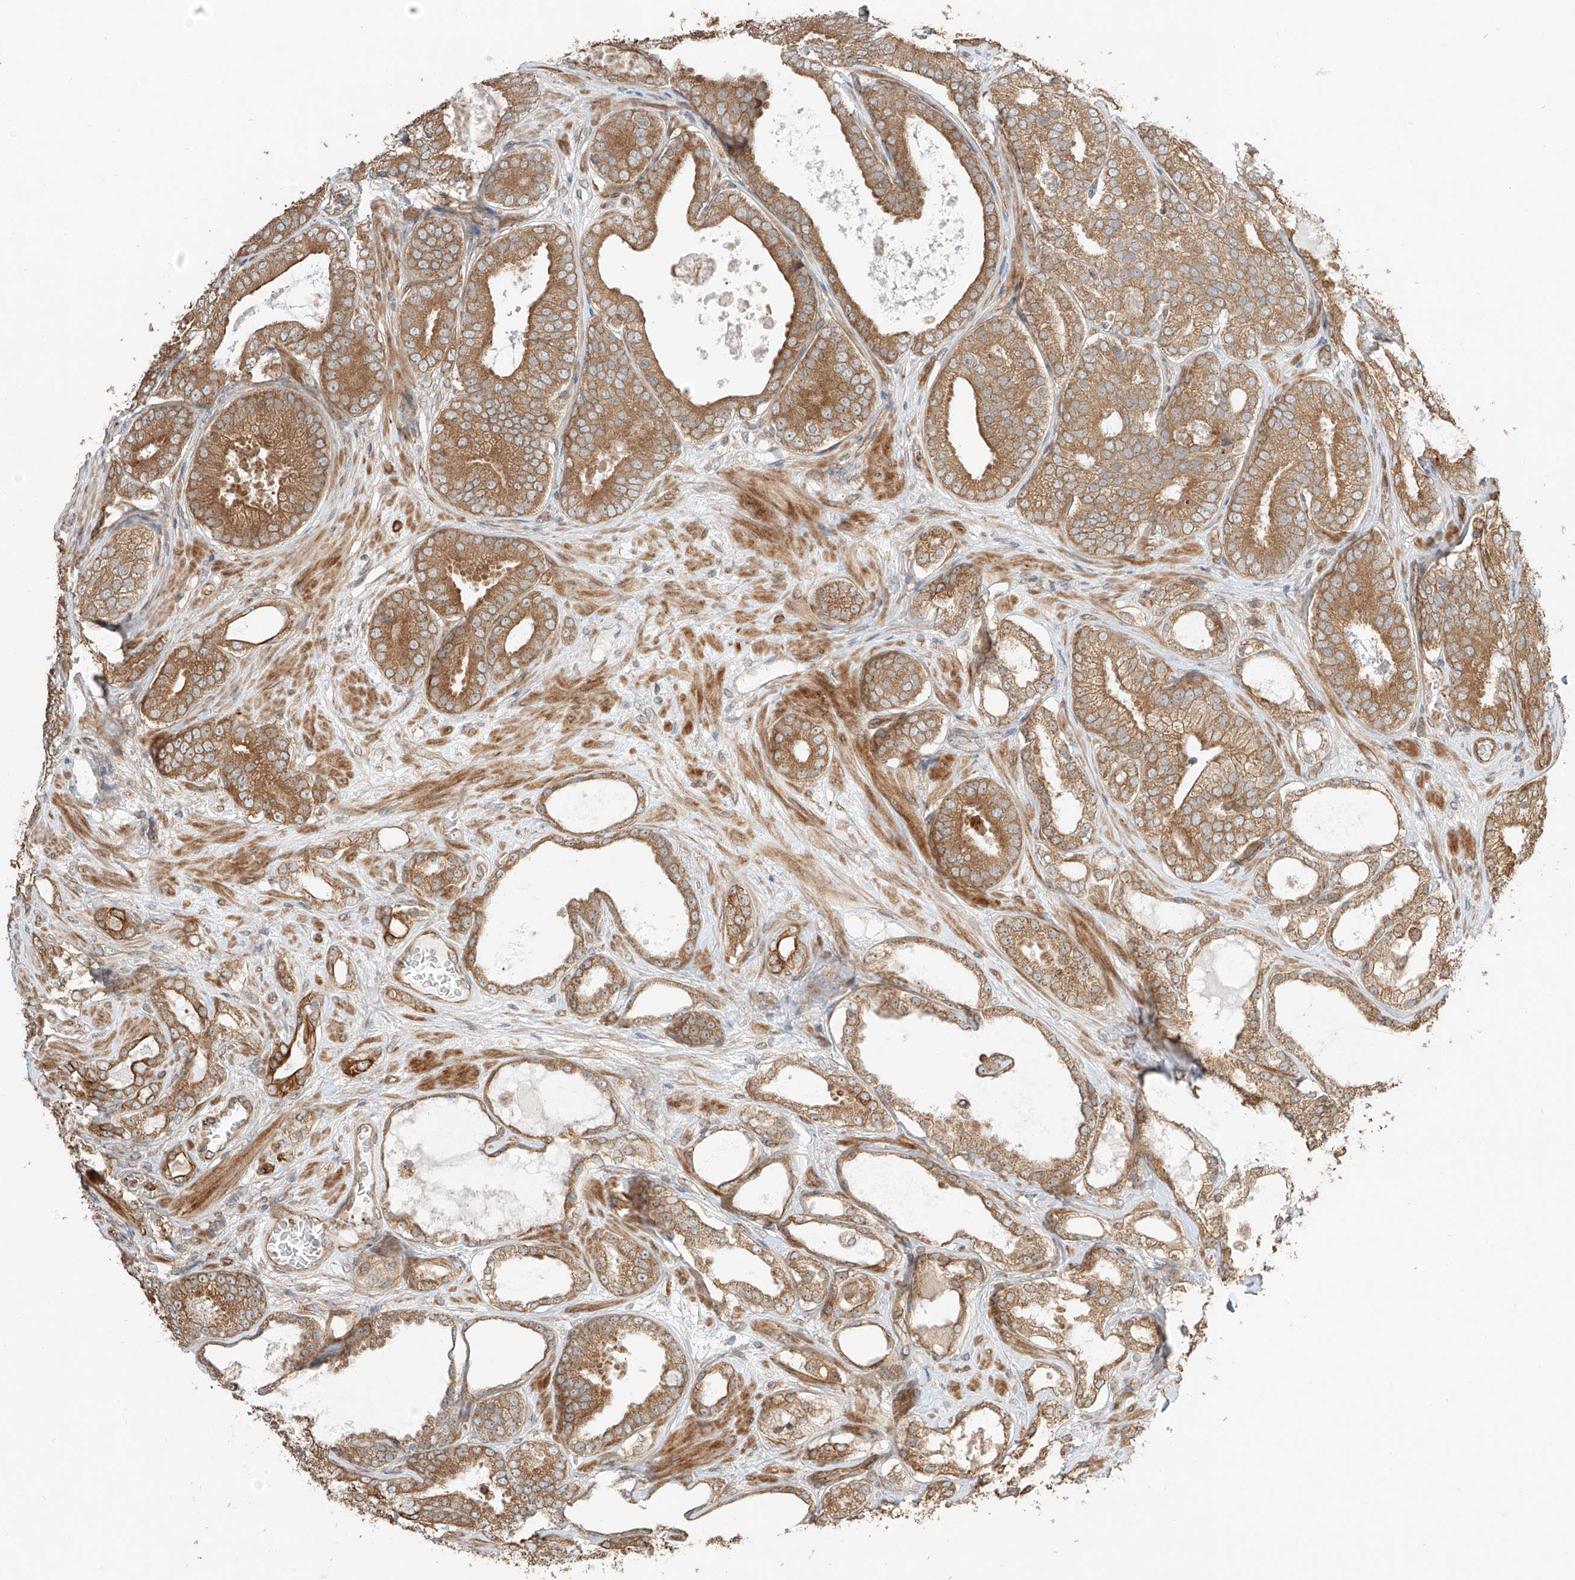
{"staining": {"intensity": "moderate", "quantity": ">75%", "location": "cytoplasmic/membranous"}, "tissue": "prostate cancer", "cell_type": "Tumor cells", "image_type": "cancer", "snomed": [{"axis": "morphology", "description": "Adenocarcinoma, High grade"}, {"axis": "topography", "description": "Prostate"}], "caption": "This photomicrograph exhibits IHC staining of human prostate cancer (adenocarcinoma (high-grade)), with medium moderate cytoplasmic/membranous staining in about >75% of tumor cells.", "gene": "CEP162", "patient": {"sex": "male", "age": 60}}